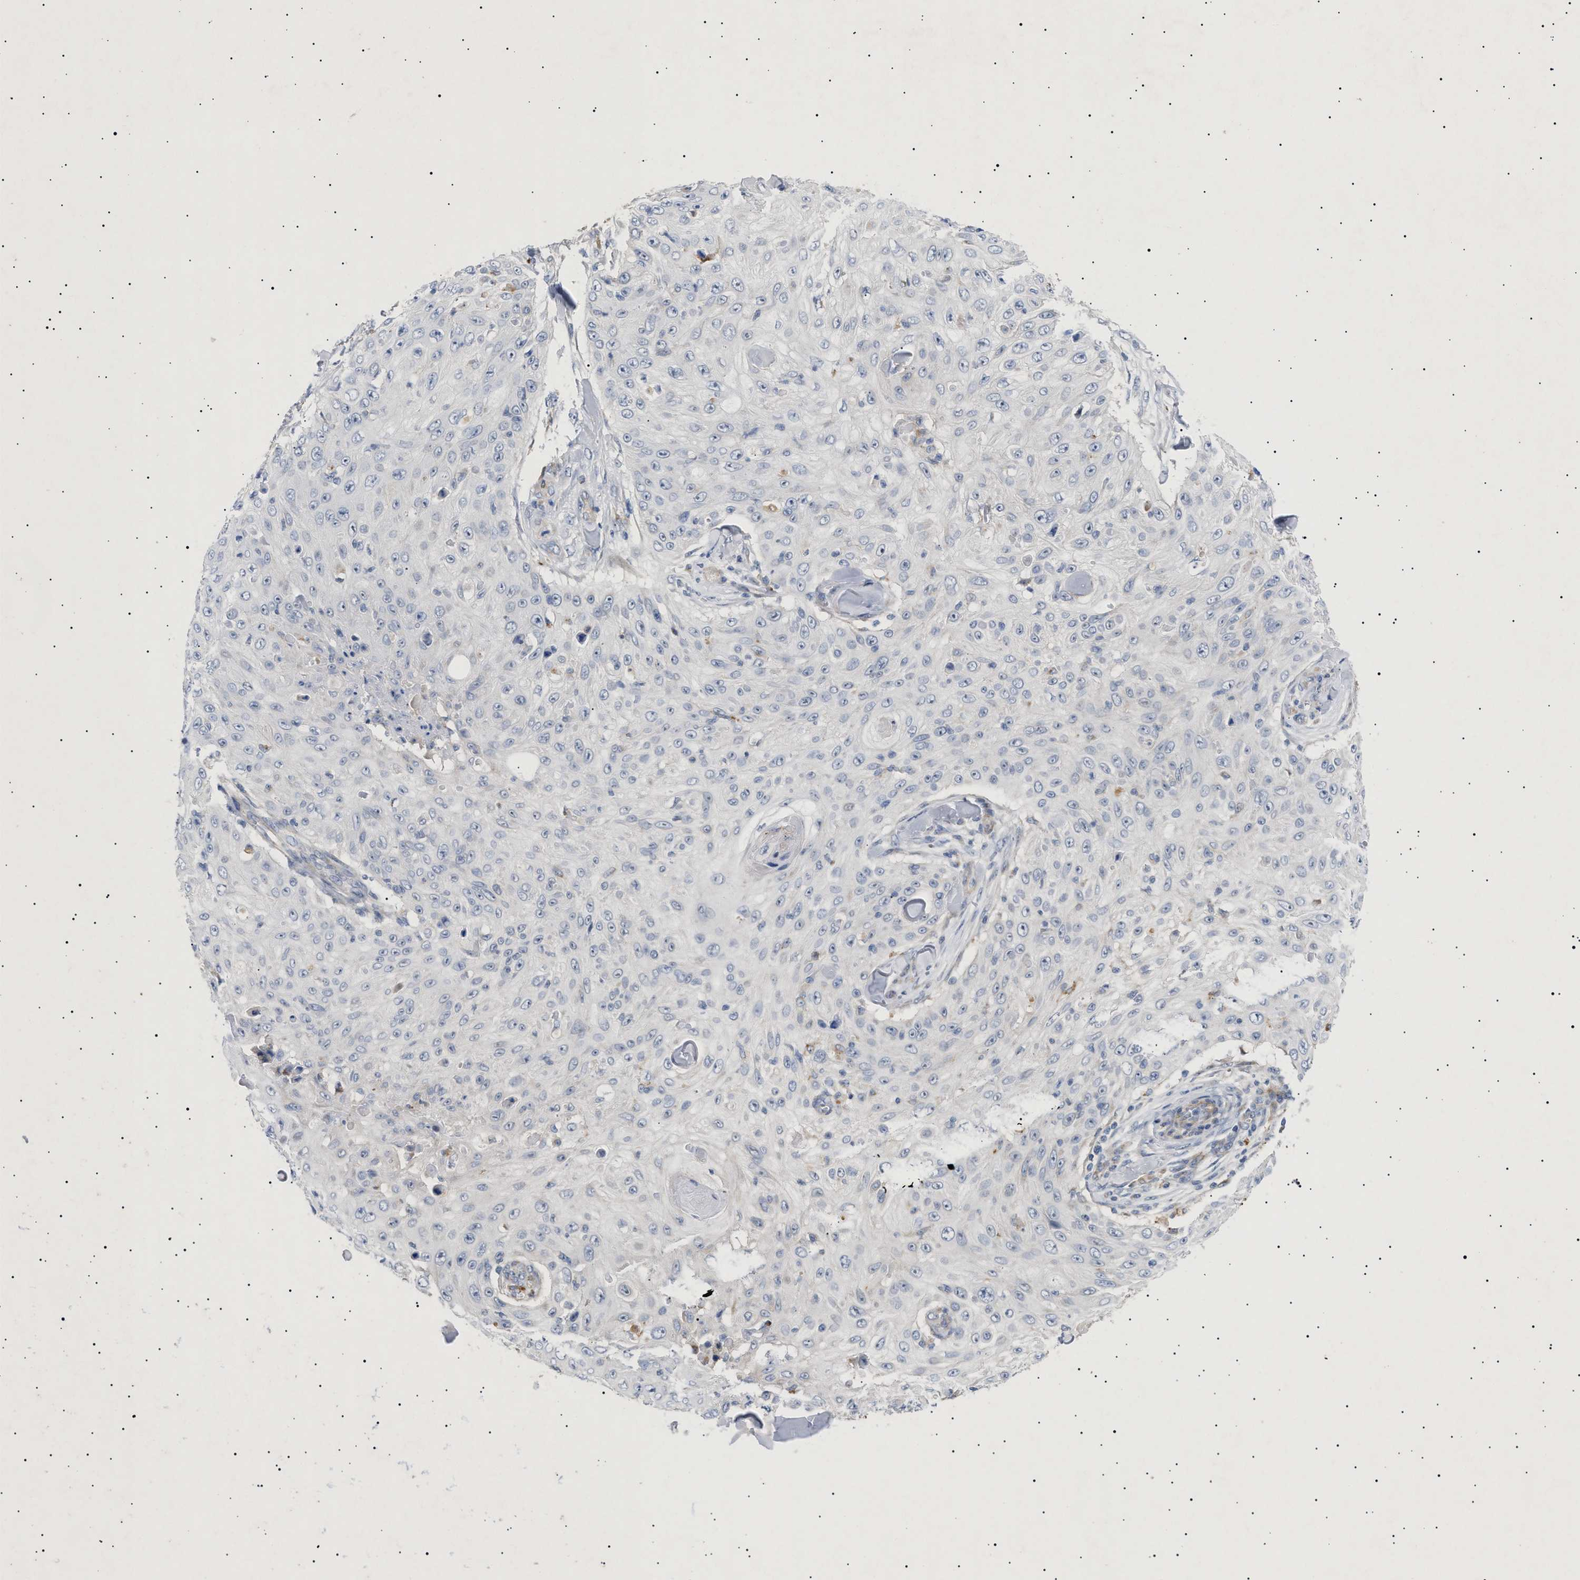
{"staining": {"intensity": "negative", "quantity": "none", "location": "none"}, "tissue": "skin cancer", "cell_type": "Tumor cells", "image_type": "cancer", "snomed": [{"axis": "morphology", "description": "Squamous cell carcinoma, NOS"}, {"axis": "topography", "description": "Skin"}], "caption": "The IHC image has no significant positivity in tumor cells of skin cancer (squamous cell carcinoma) tissue.", "gene": "SIRT5", "patient": {"sex": "male", "age": 86}}